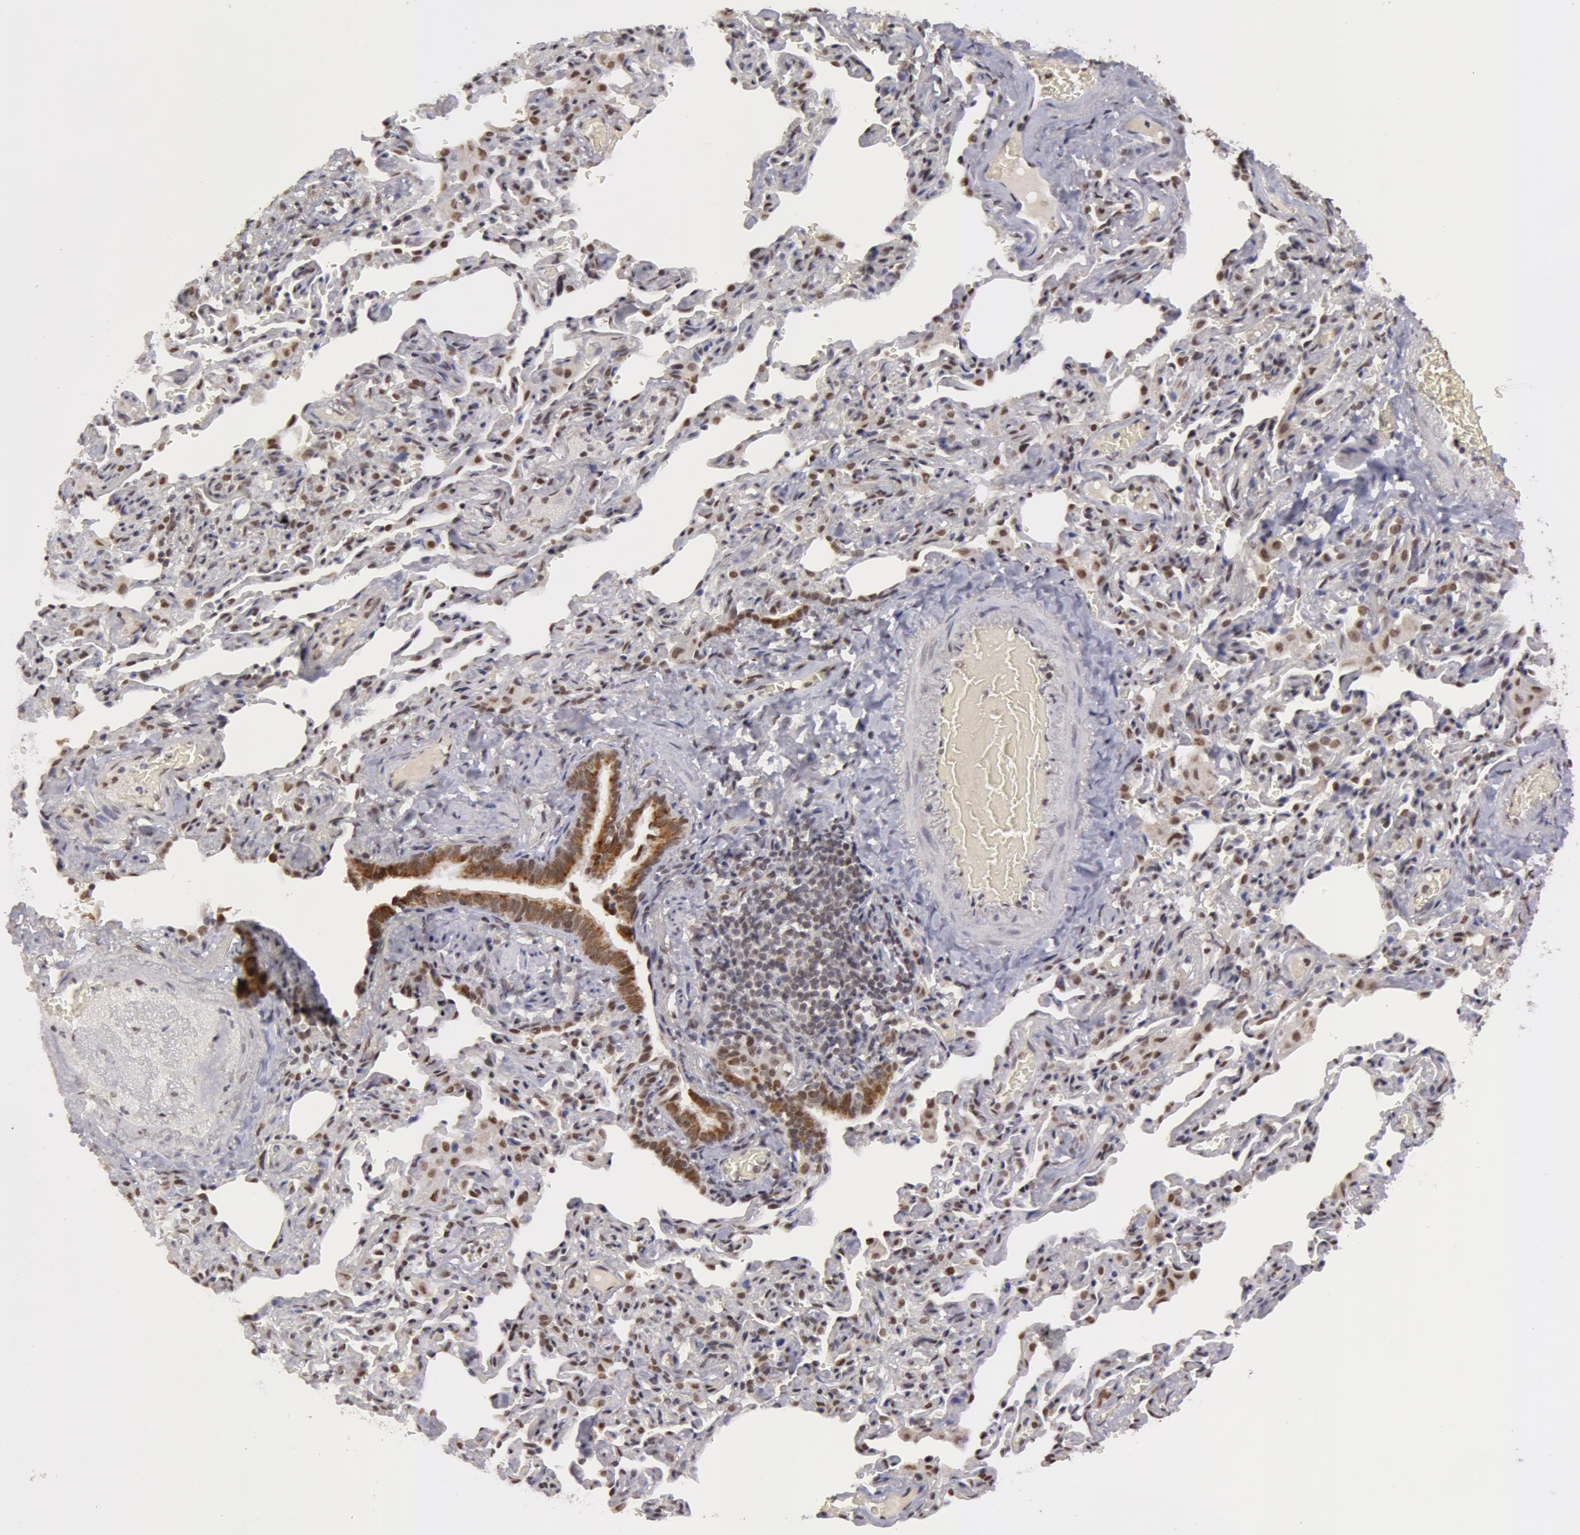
{"staining": {"intensity": "strong", "quantity": ">75%", "location": "cytoplasmic/membranous"}, "tissue": "bronchus", "cell_type": "Respiratory epithelial cells", "image_type": "normal", "snomed": [{"axis": "morphology", "description": "Normal tissue, NOS"}, {"axis": "topography", "description": "Cartilage tissue"}, {"axis": "topography", "description": "Bronchus"}, {"axis": "topography", "description": "Lung"}], "caption": "Respiratory epithelial cells show high levels of strong cytoplasmic/membranous positivity in about >75% of cells in unremarkable bronchus.", "gene": "VRTN", "patient": {"sex": "male", "age": 64}}